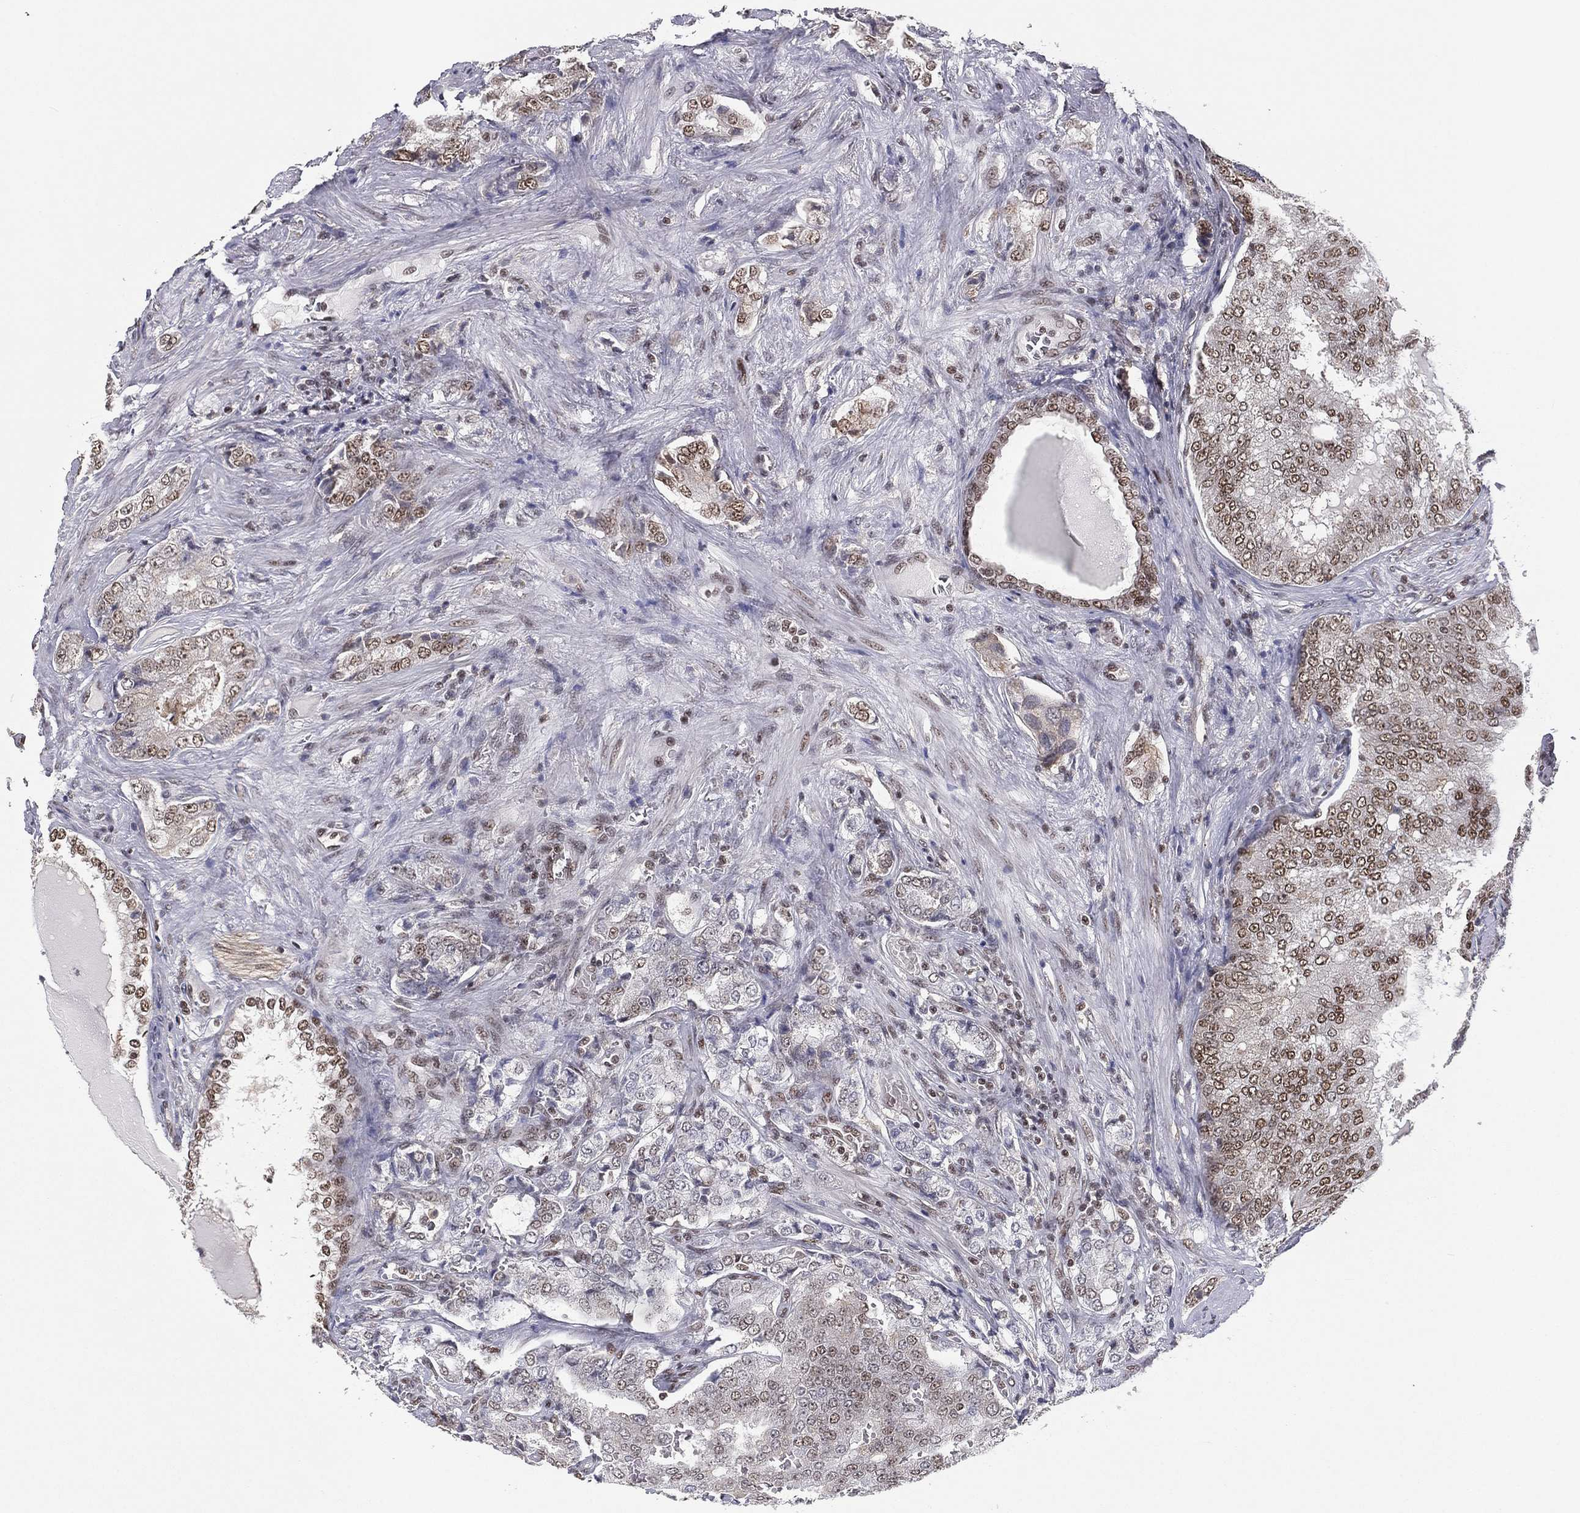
{"staining": {"intensity": "moderate", "quantity": "25%-75%", "location": "nuclear"}, "tissue": "prostate cancer", "cell_type": "Tumor cells", "image_type": "cancer", "snomed": [{"axis": "morphology", "description": "Adenocarcinoma, NOS"}, {"axis": "topography", "description": "Prostate"}], "caption": "Approximately 25%-75% of tumor cells in prostate cancer (adenocarcinoma) display moderate nuclear protein staining as visualized by brown immunohistochemical staining.", "gene": "GPALPP1", "patient": {"sex": "male", "age": 65}}